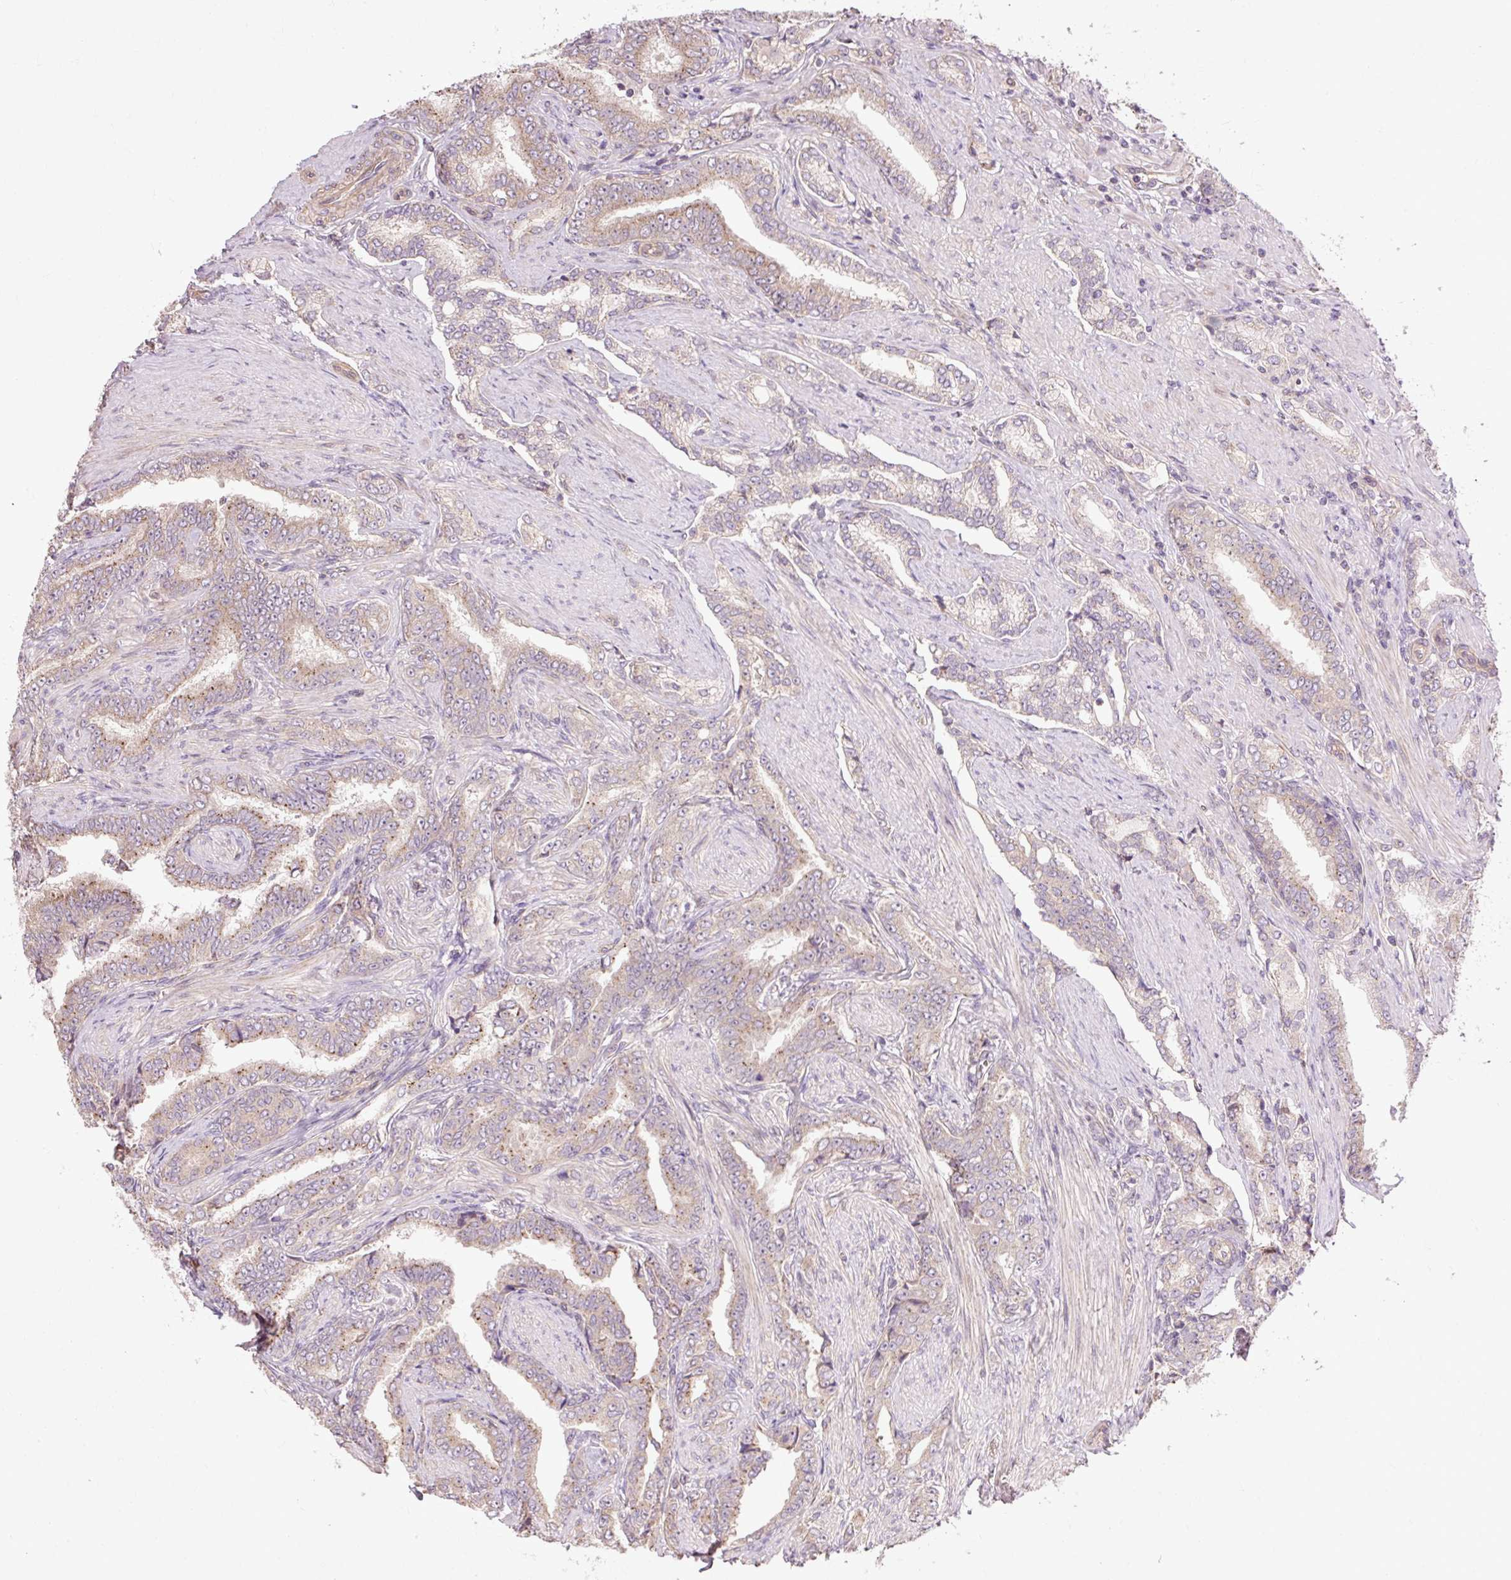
{"staining": {"intensity": "moderate", "quantity": "25%-75%", "location": "cytoplasmic/membranous"}, "tissue": "prostate cancer", "cell_type": "Tumor cells", "image_type": "cancer", "snomed": [{"axis": "morphology", "description": "Adenocarcinoma, High grade"}, {"axis": "topography", "description": "Prostate"}], "caption": "This is a histology image of immunohistochemistry (IHC) staining of prostate high-grade adenocarcinoma, which shows moderate staining in the cytoplasmic/membranous of tumor cells.", "gene": "FLRT1", "patient": {"sex": "male", "age": 72}}